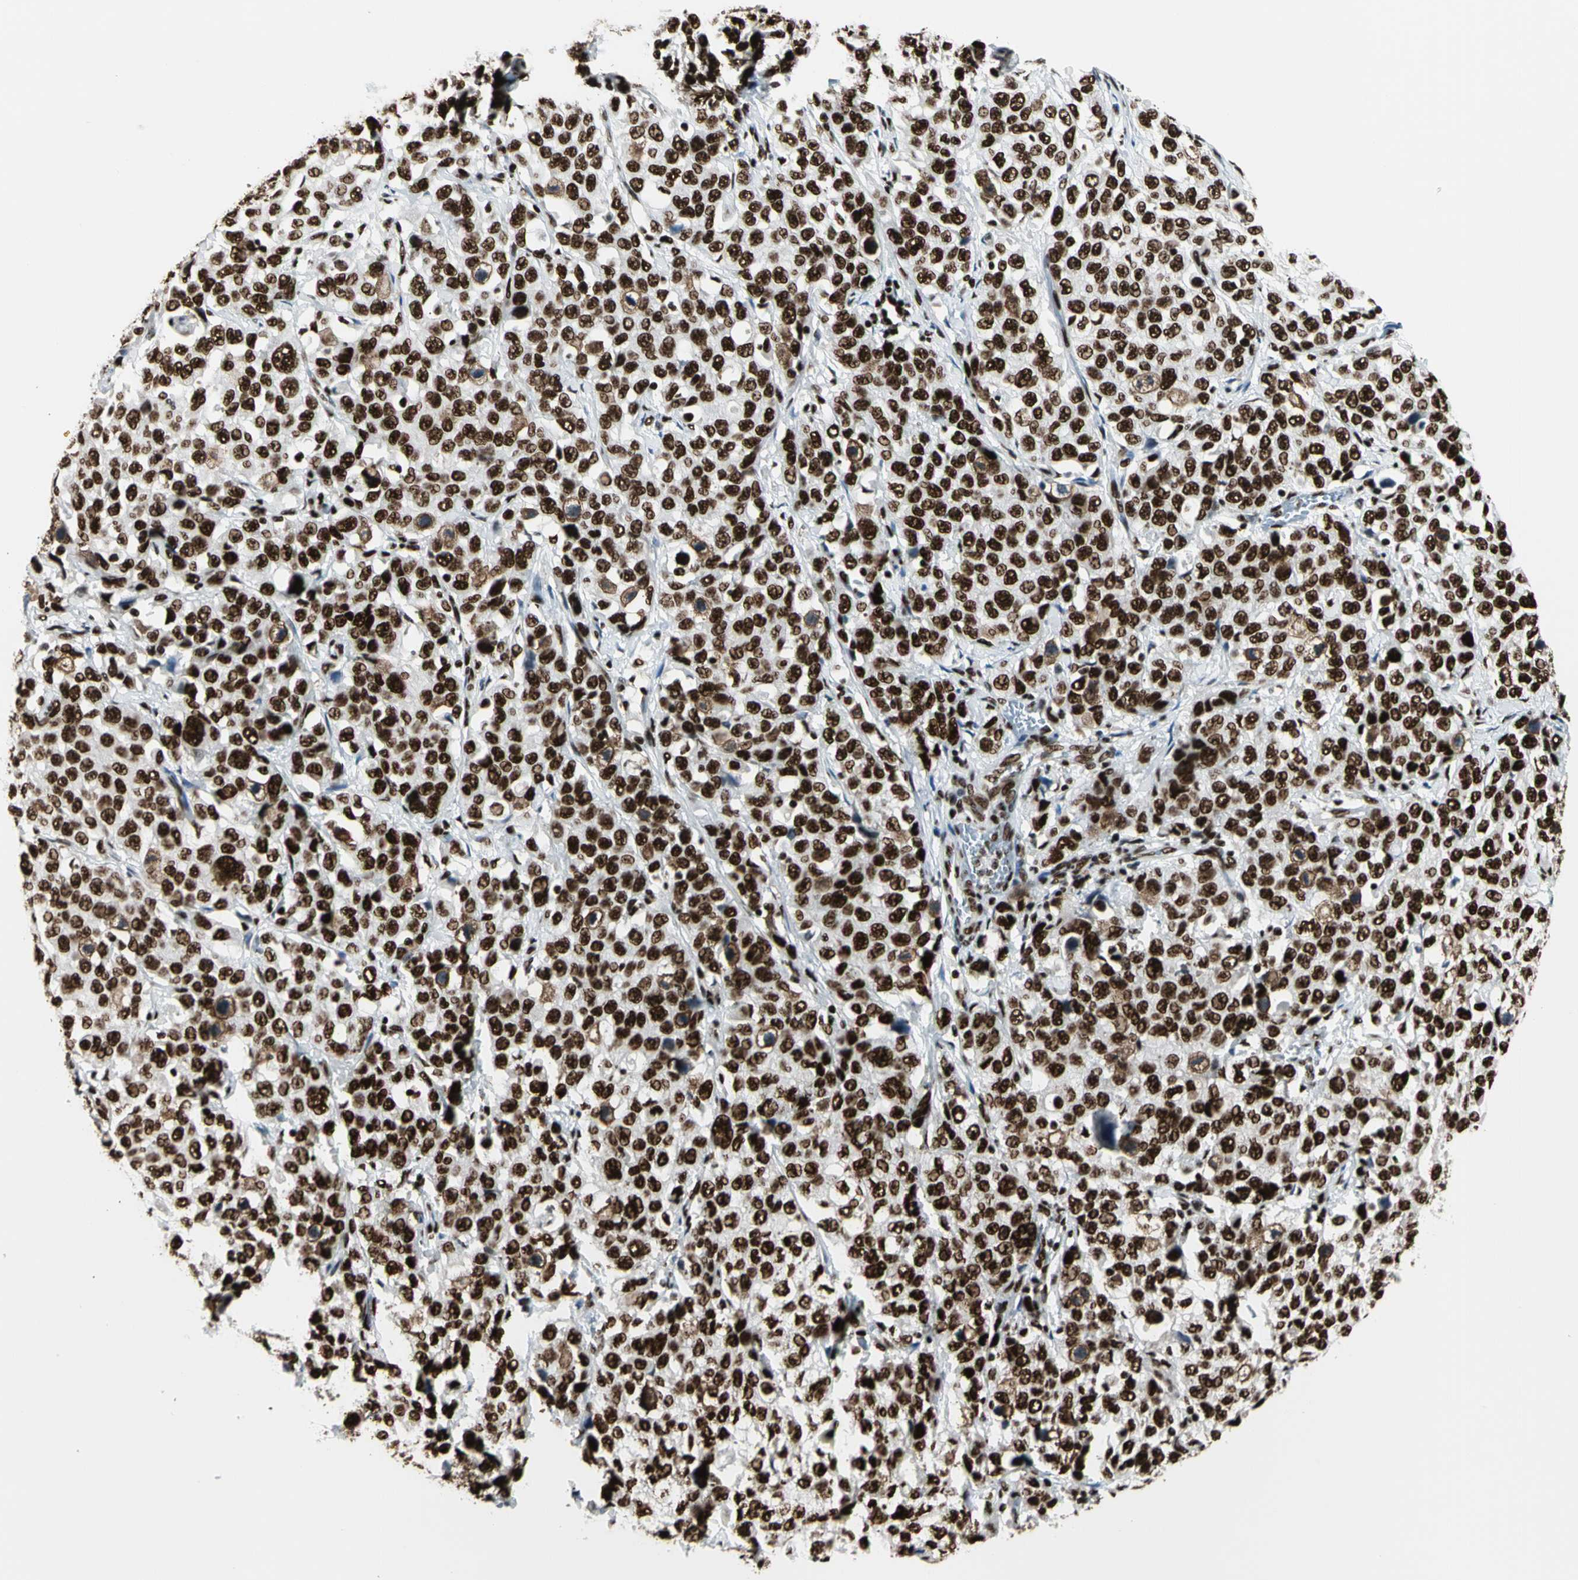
{"staining": {"intensity": "strong", "quantity": ">75%", "location": "nuclear"}, "tissue": "stomach cancer", "cell_type": "Tumor cells", "image_type": "cancer", "snomed": [{"axis": "morphology", "description": "Normal tissue, NOS"}, {"axis": "morphology", "description": "Adenocarcinoma, NOS"}, {"axis": "topography", "description": "Stomach"}], "caption": "Immunohistochemical staining of stomach cancer reveals strong nuclear protein staining in about >75% of tumor cells. Using DAB (brown) and hematoxylin (blue) stains, captured at high magnification using brightfield microscopy.", "gene": "CCAR1", "patient": {"sex": "male", "age": 48}}